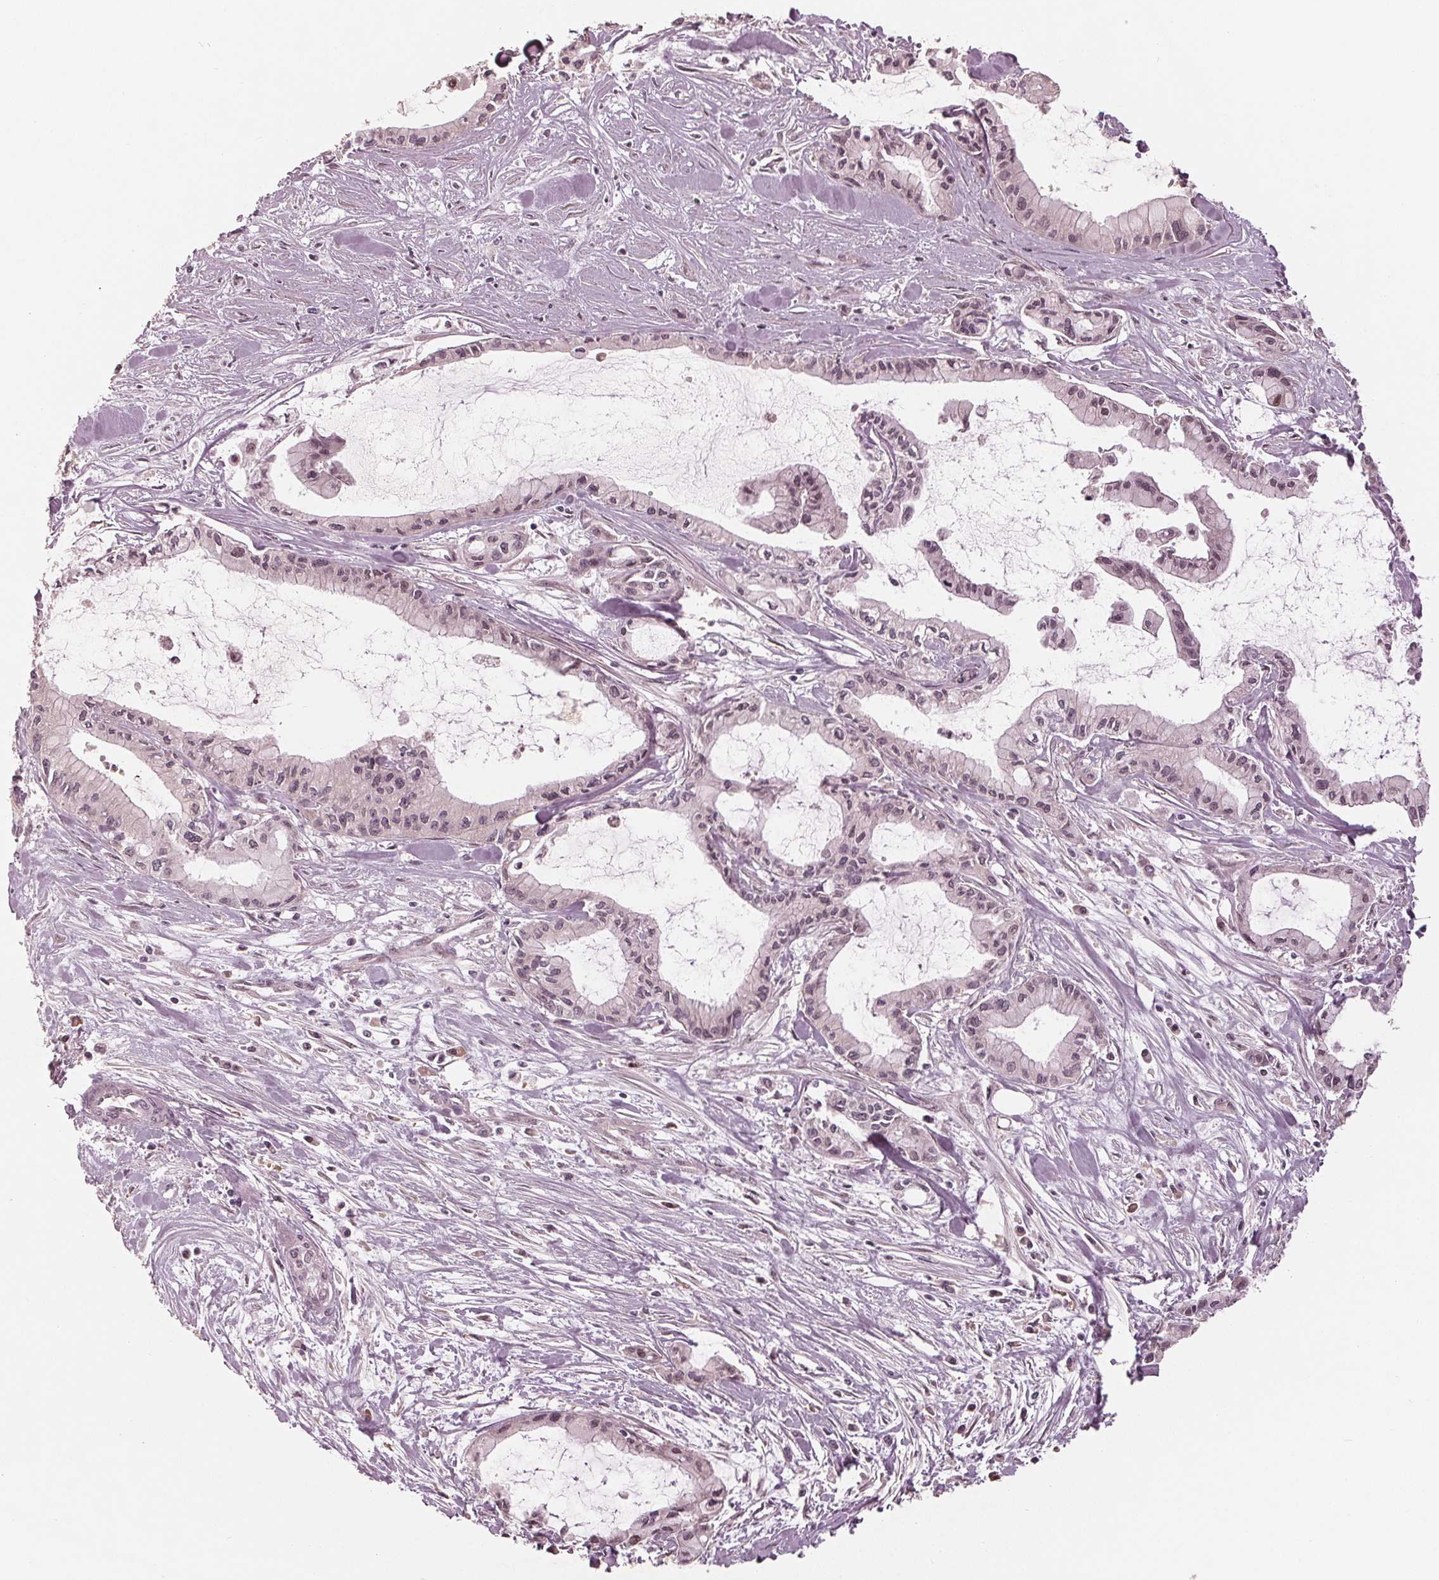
{"staining": {"intensity": "negative", "quantity": "none", "location": "none"}, "tissue": "pancreatic cancer", "cell_type": "Tumor cells", "image_type": "cancer", "snomed": [{"axis": "morphology", "description": "Adenocarcinoma, NOS"}, {"axis": "topography", "description": "Pancreas"}], "caption": "Pancreatic adenocarcinoma was stained to show a protein in brown. There is no significant staining in tumor cells.", "gene": "ZNF471", "patient": {"sex": "male", "age": 48}}